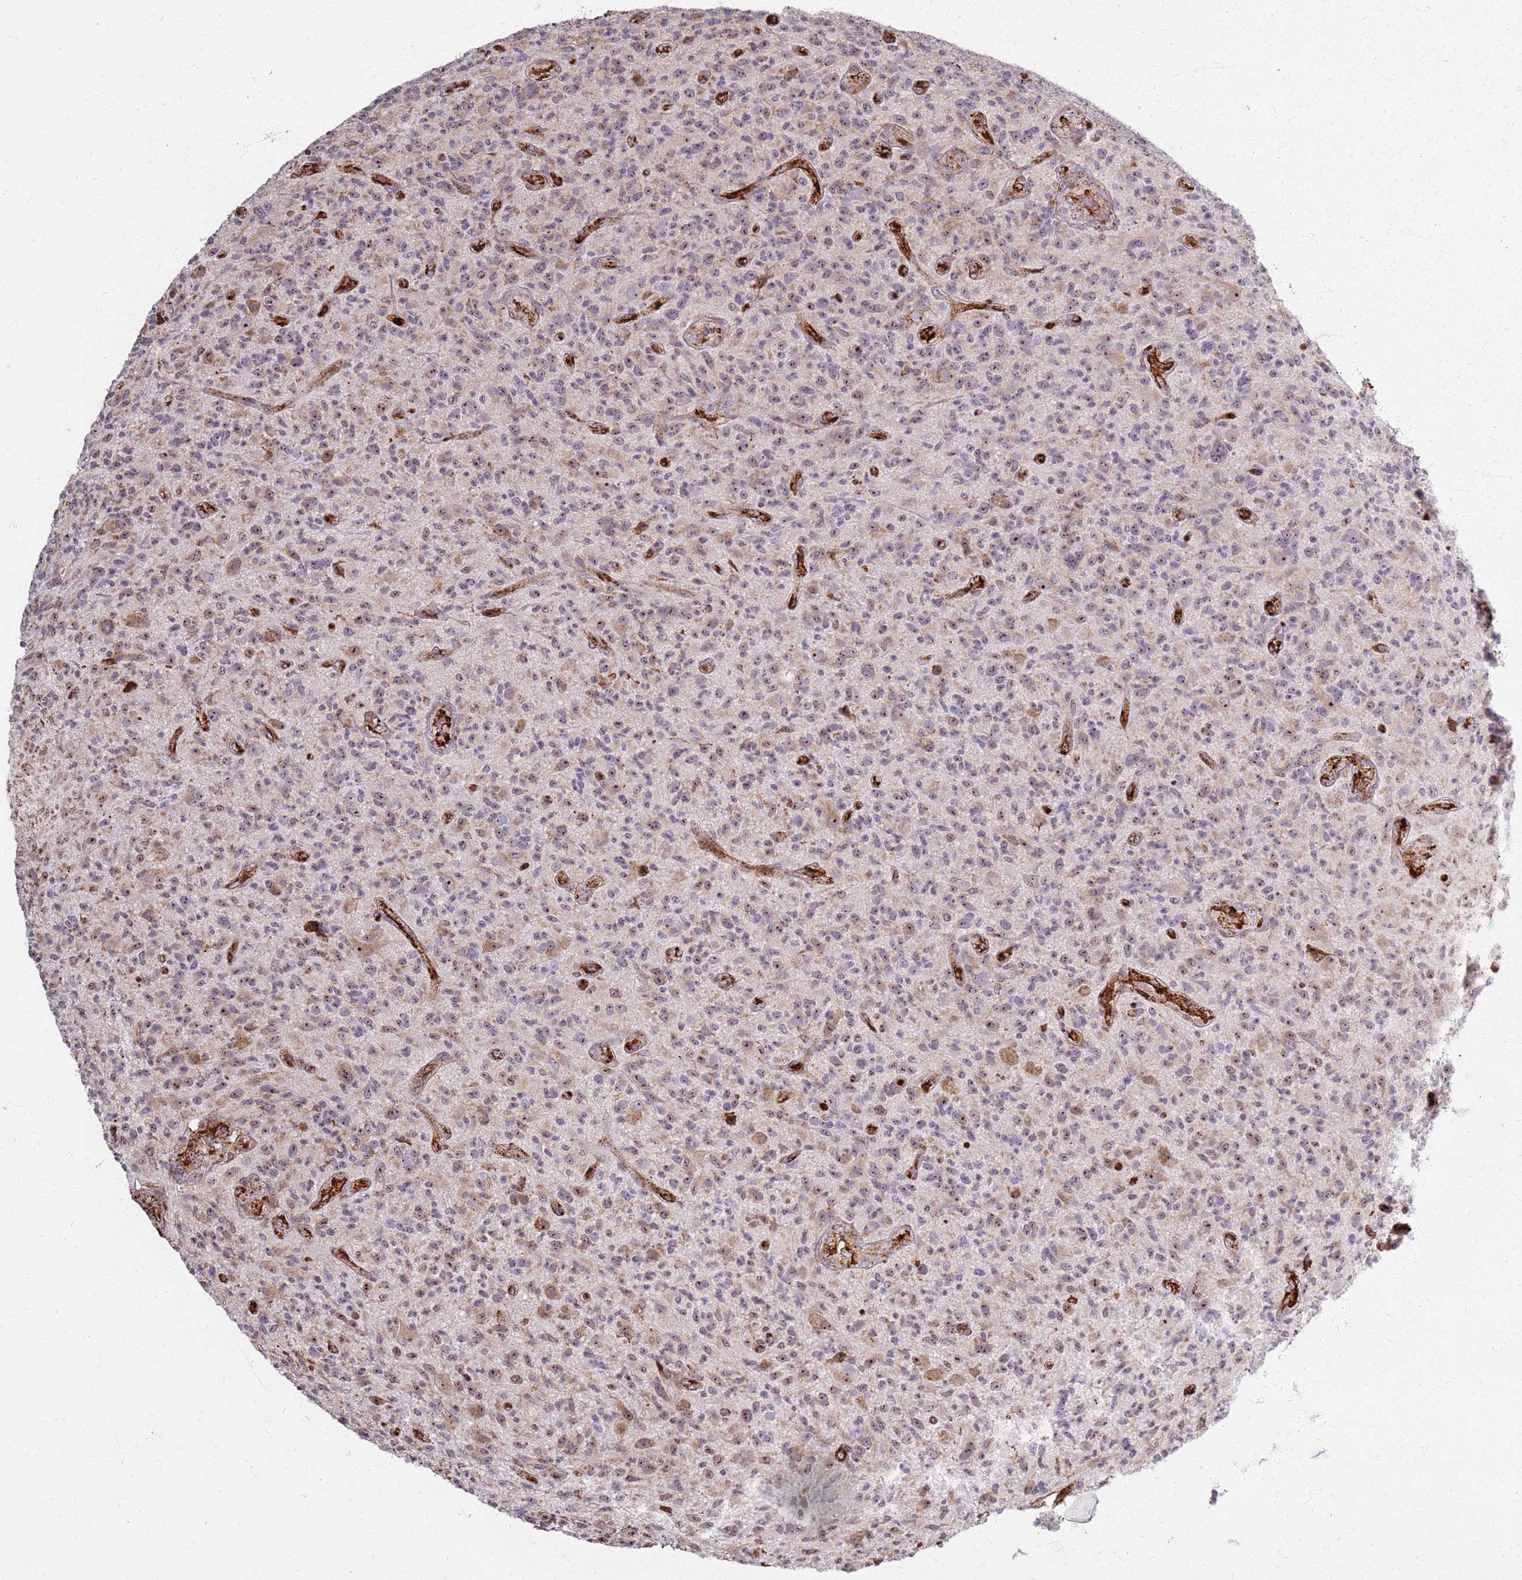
{"staining": {"intensity": "moderate", "quantity": "25%-75%", "location": "cytoplasmic/membranous,nuclear"}, "tissue": "glioma", "cell_type": "Tumor cells", "image_type": "cancer", "snomed": [{"axis": "morphology", "description": "Glioma, malignant, High grade"}, {"axis": "topography", "description": "Brain"}], "caption": "IHC of malignant high-grade glioma shows medium levels of moderate cytoplasmic/membranous and nuclear positivity in about 25%-75% of tumor cells. (DAB IHC with brightfield microscopy, high magnification).", "gene": "KRI1", "patient": {"sex": "male", "age": 47}}